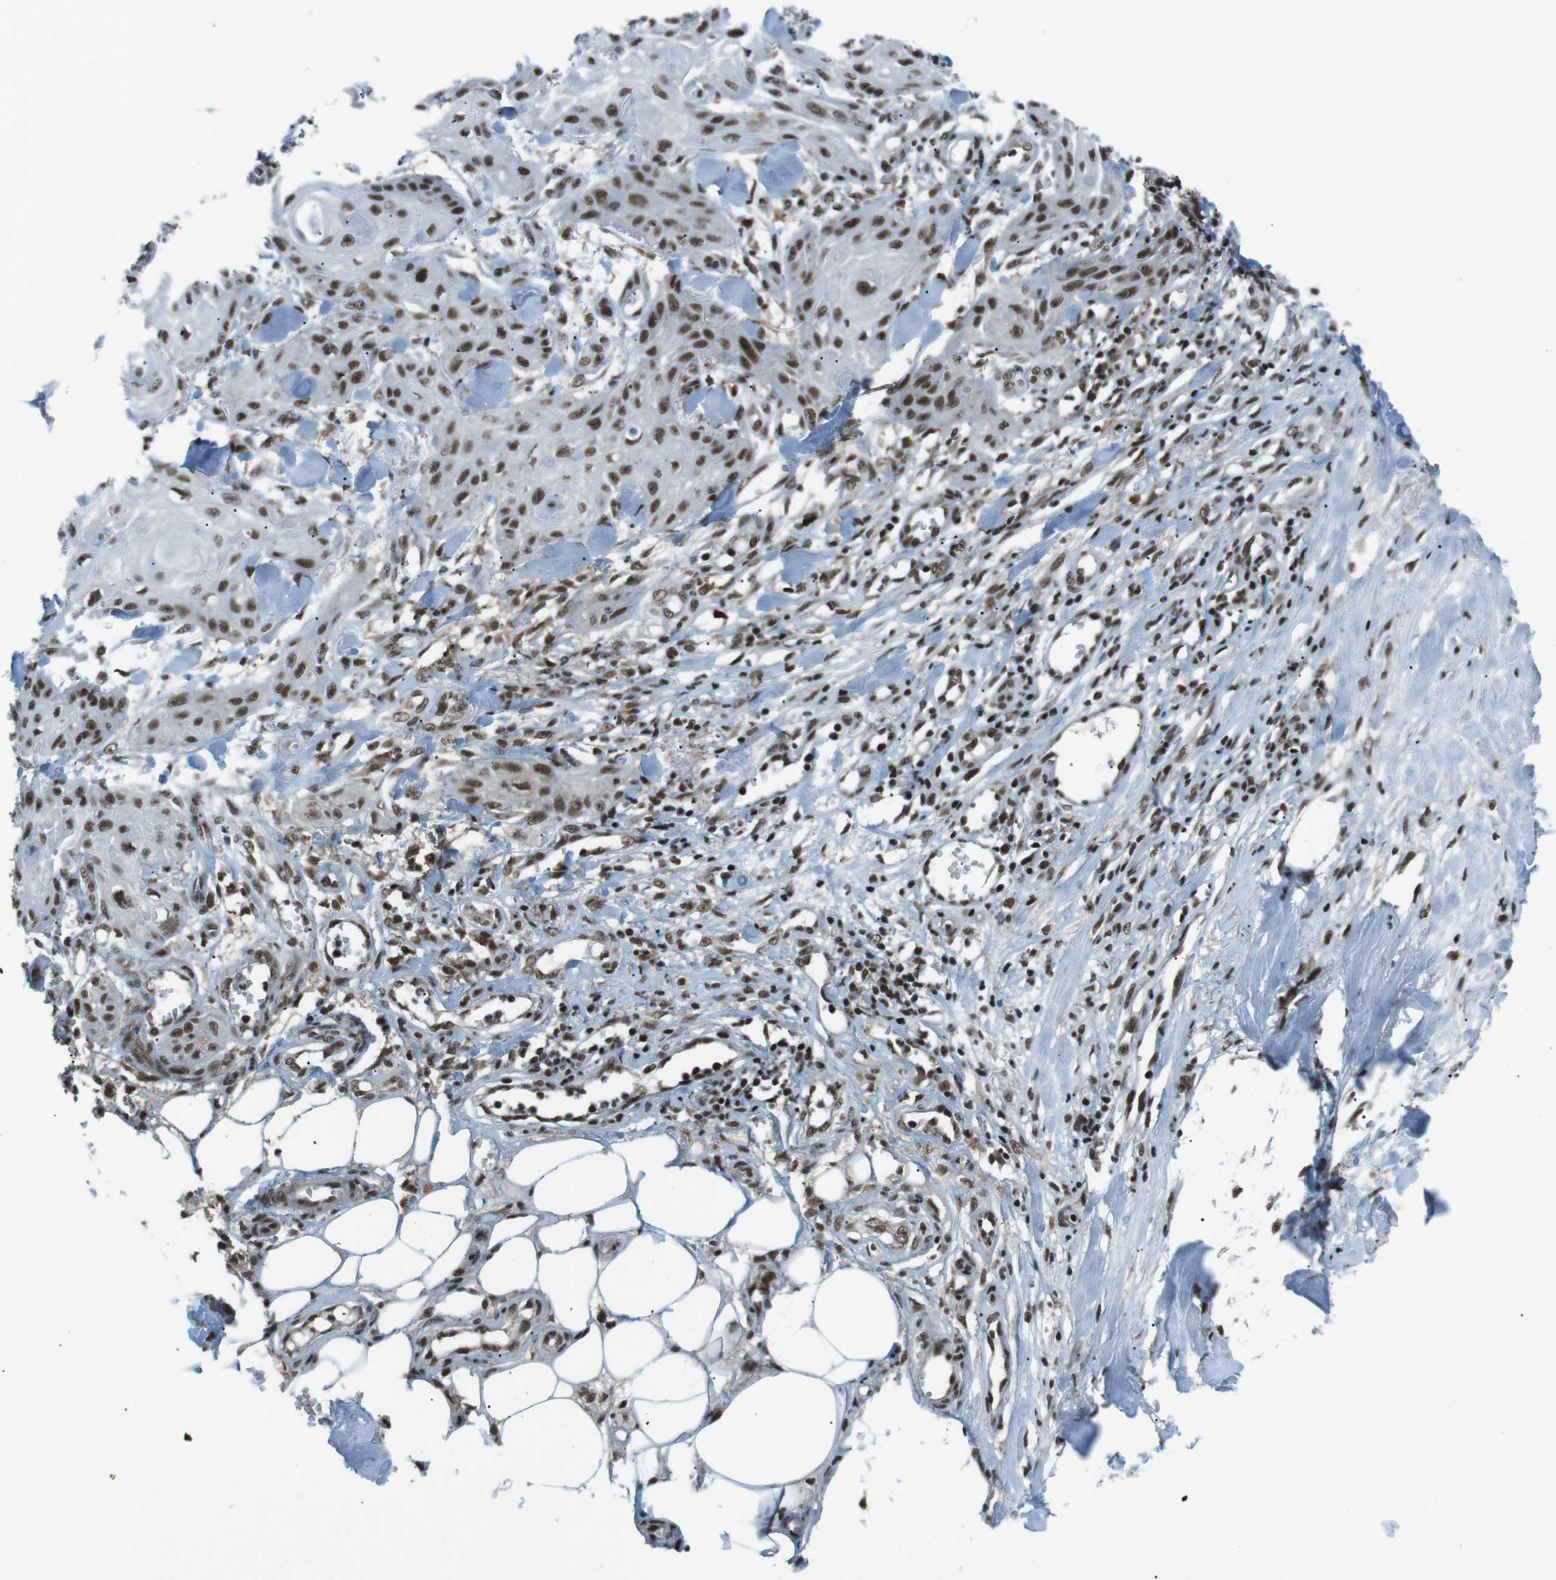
{"staining": {"intensity": "strong", "quantity": ">75%", "location": "nuclear"}, "tissue": "skin cancer", "cell_type": "Tumor cells", "image_type": "cancer", "snomed": [{"axis": "morphology", "description": "Squamous cell carcinoma, NOS"}, {"axis": "topography", "description": "Skin"}], "caption": "A high-resolution photomicrograph shows immunohistochemistry staining of skin cancer (squamous cell carcinoma), which reveals strong nuclear positivity in about >75% of tumor cells.", "gene": "TAF1", "patient": {"sex": "male", "age": 74}}